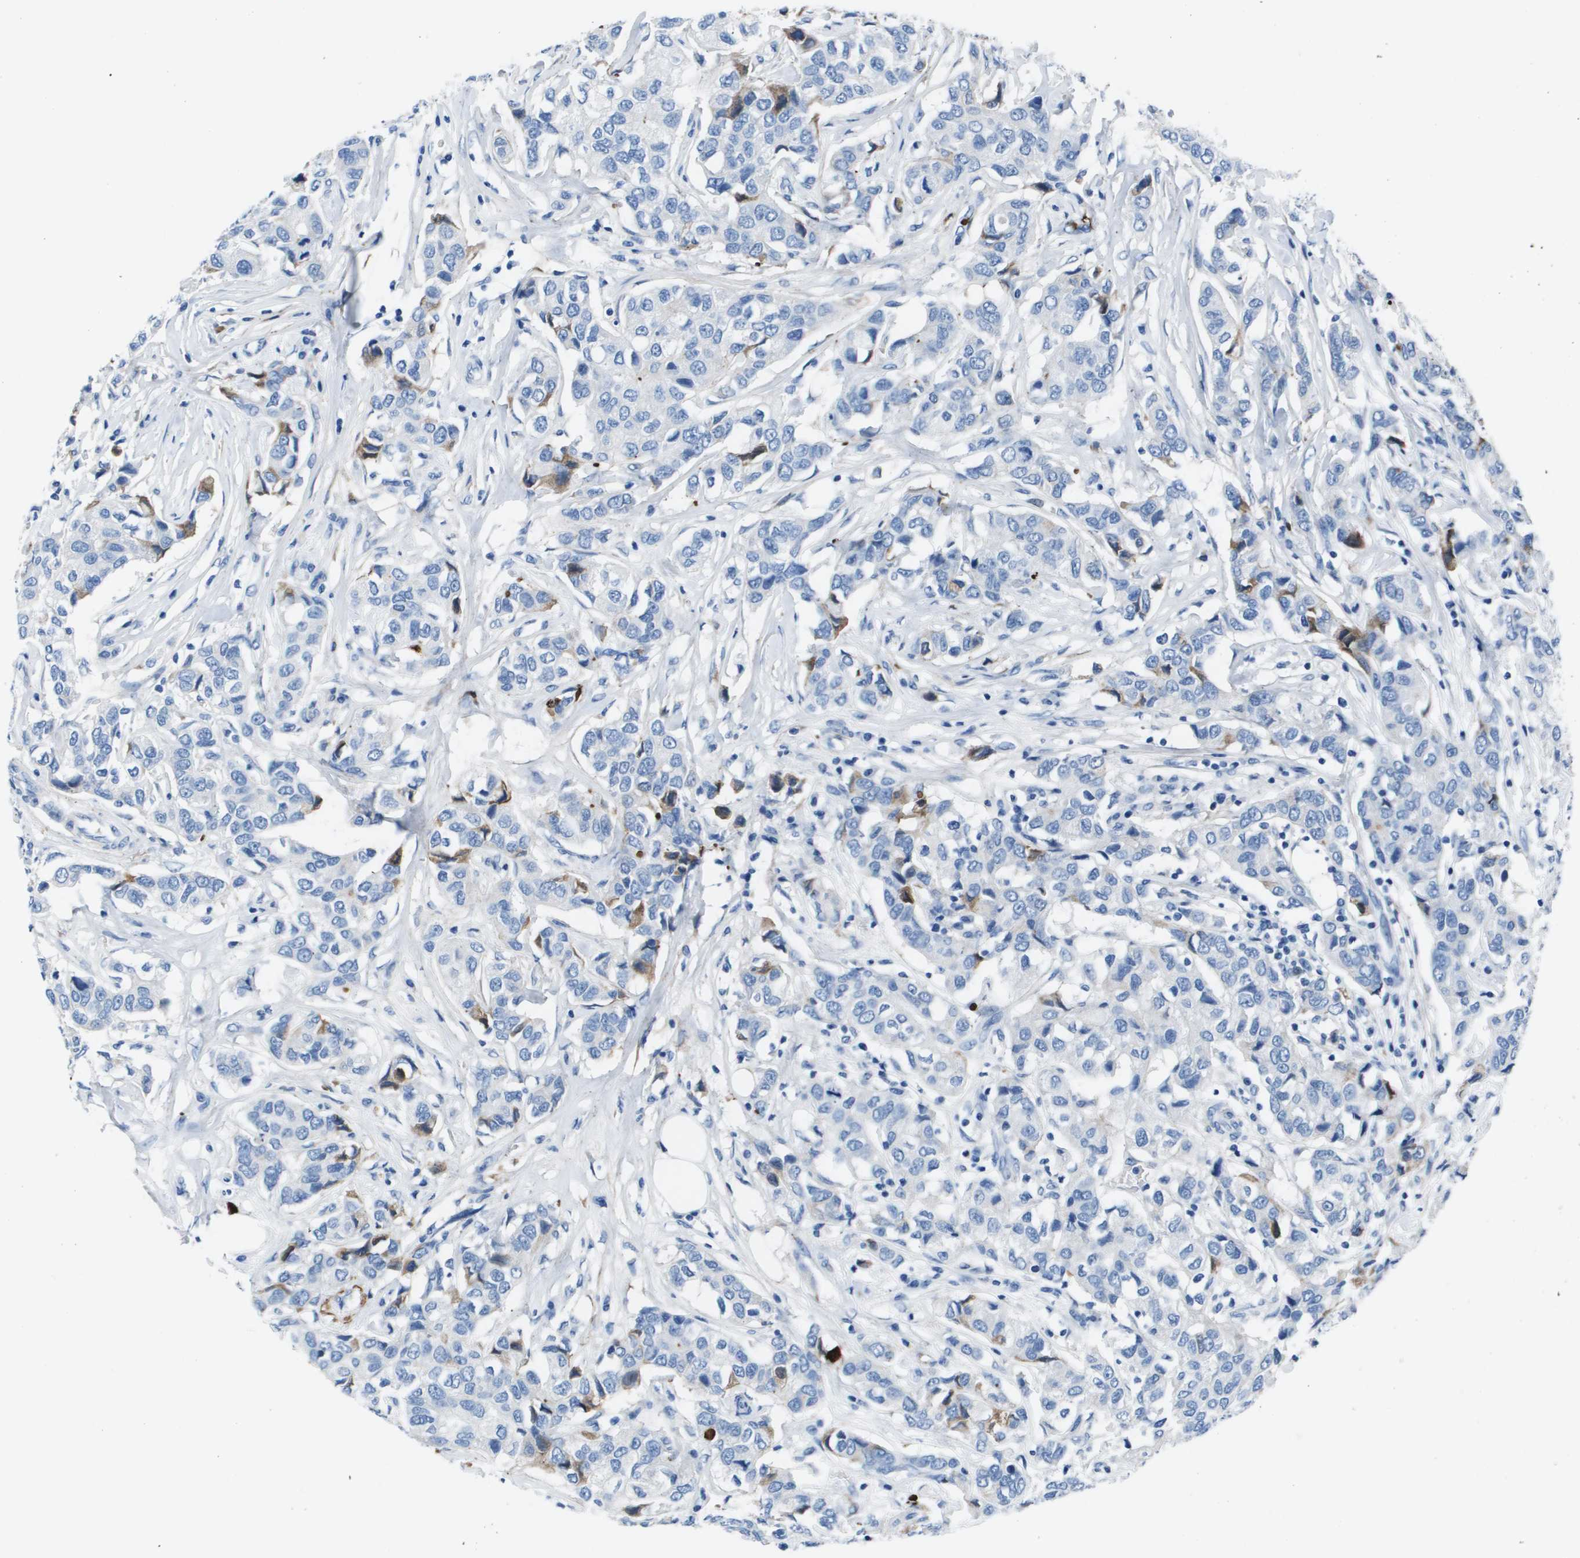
{"staining": {"intensity": "moderate", "quantity": "<25%", "location": "cytoplasmic/membranous"}, "tissue": "breast cancer", "cell_type": "Tumor cells", "image_type": "cancer", "snomed": [{"axis": "morphology", "description": "Duct carcinoma"}, {"axis": "topography", "description": "Breast"}], "caption": "Immunohistochemical staining of human intraductal carcinoma (breast) exhibits moderate cytoplasmic/membranous protein positivity in about <25% of tumor cells. The staining was performed using DAB (3,3'-diaminobenzidine) to visualize the protein expression in brown, while the nuclei were stained in blue with hematoxylin (Magnification: 20x).", "gene": "VTN", "patient": {"sex": "female", "age": 80}}